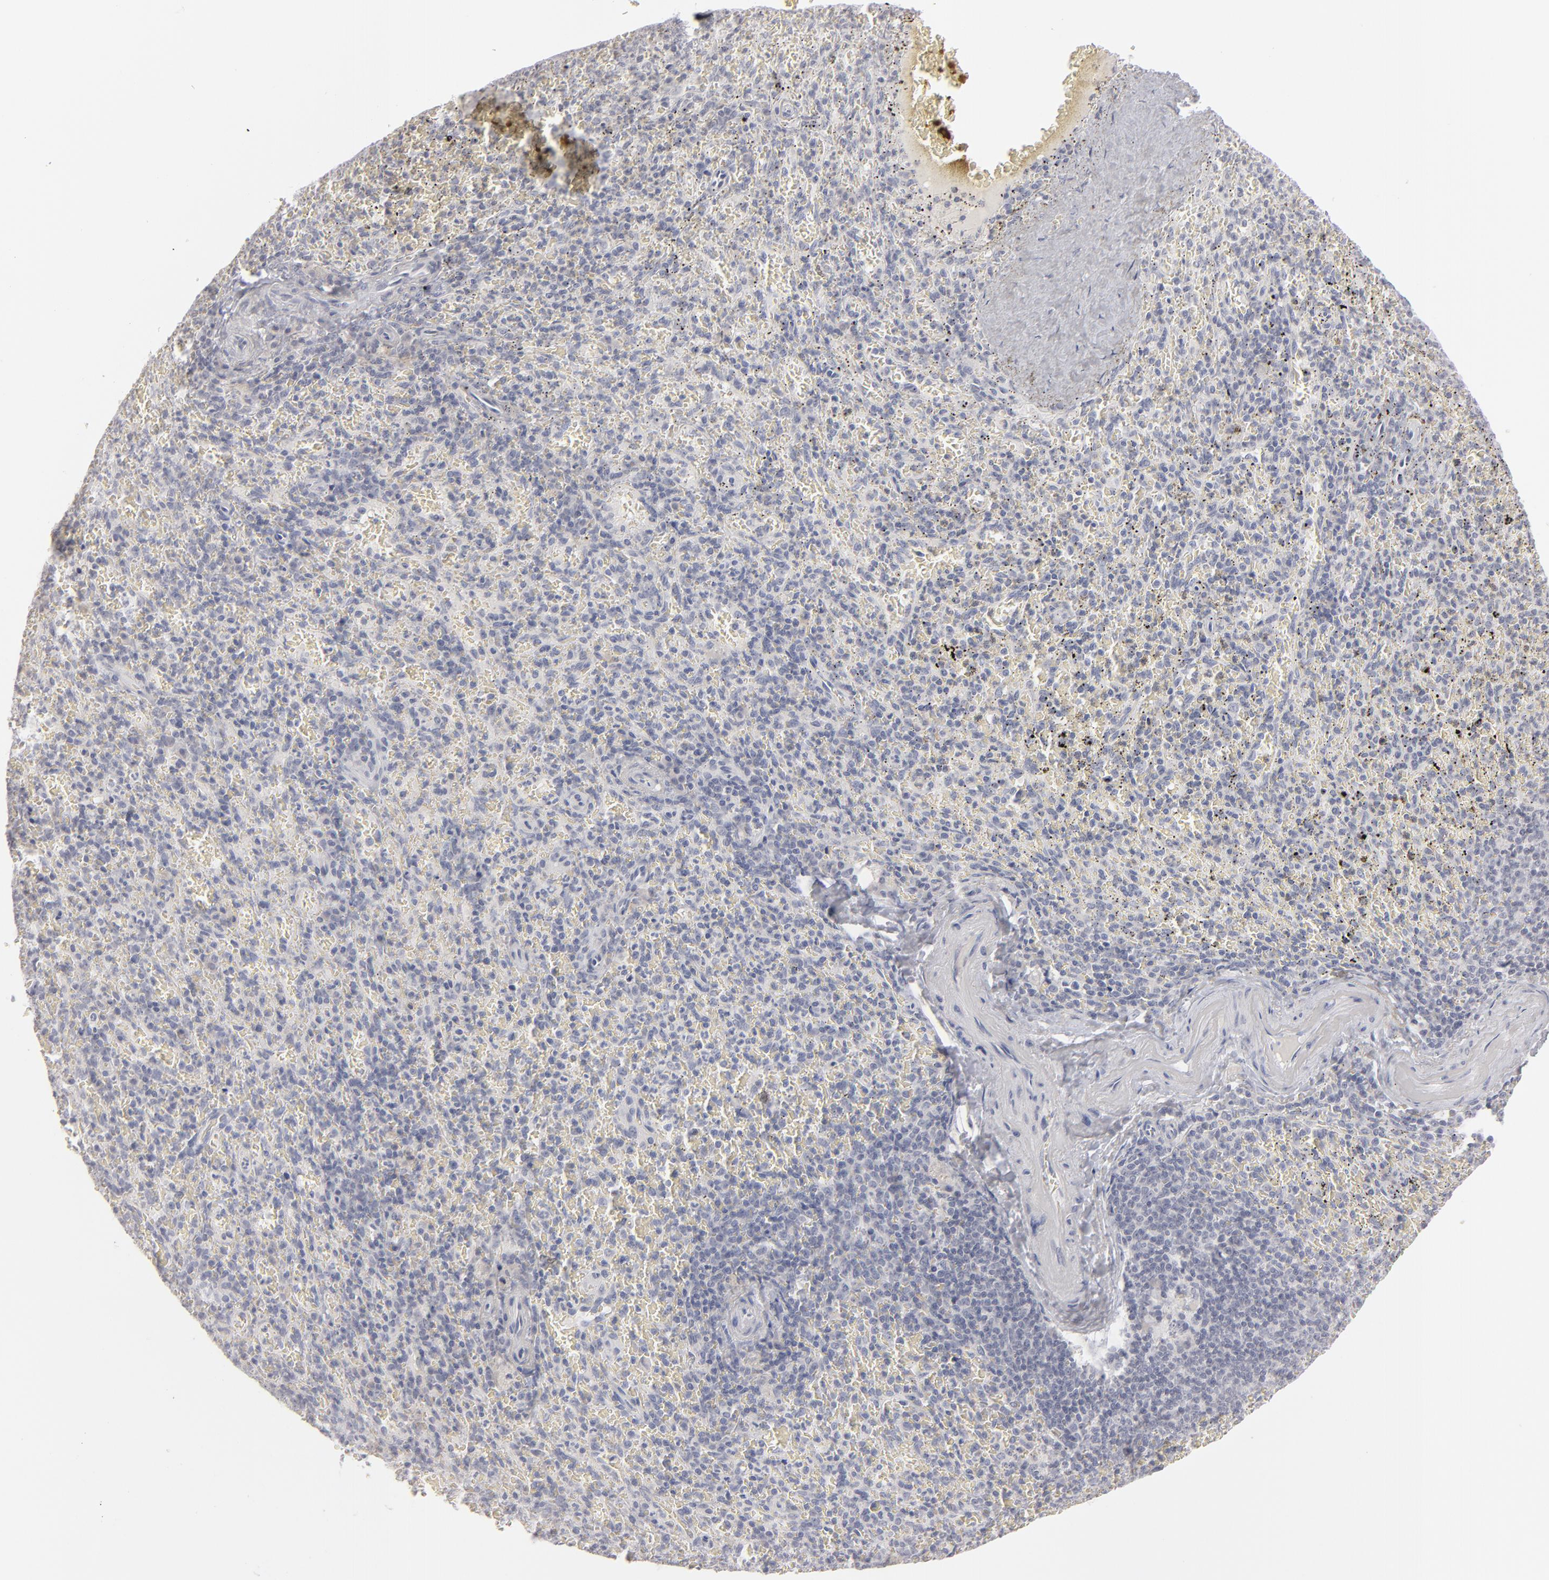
{"staining": {"intensity": "negative", "quantity": "none", "location": "none"}, "tissue": "spleen", "cell_type": "Cells in red pulp", "image_type": "normal", "snomed": [{"axis": "morphology", "description": "Normal tissue, NOS"}, {"axis": "topography", "description": "Spleen"}], "caption": "Photomicrograph shows no protein expression in cells in red pulp of unremarkable spleen. (DAB immunohistochemistry (IHC) visualized using brightfield microscopy, high magnification).", "gene": "KIAA1210", "patient": {"sex": "female", "age": 50}}